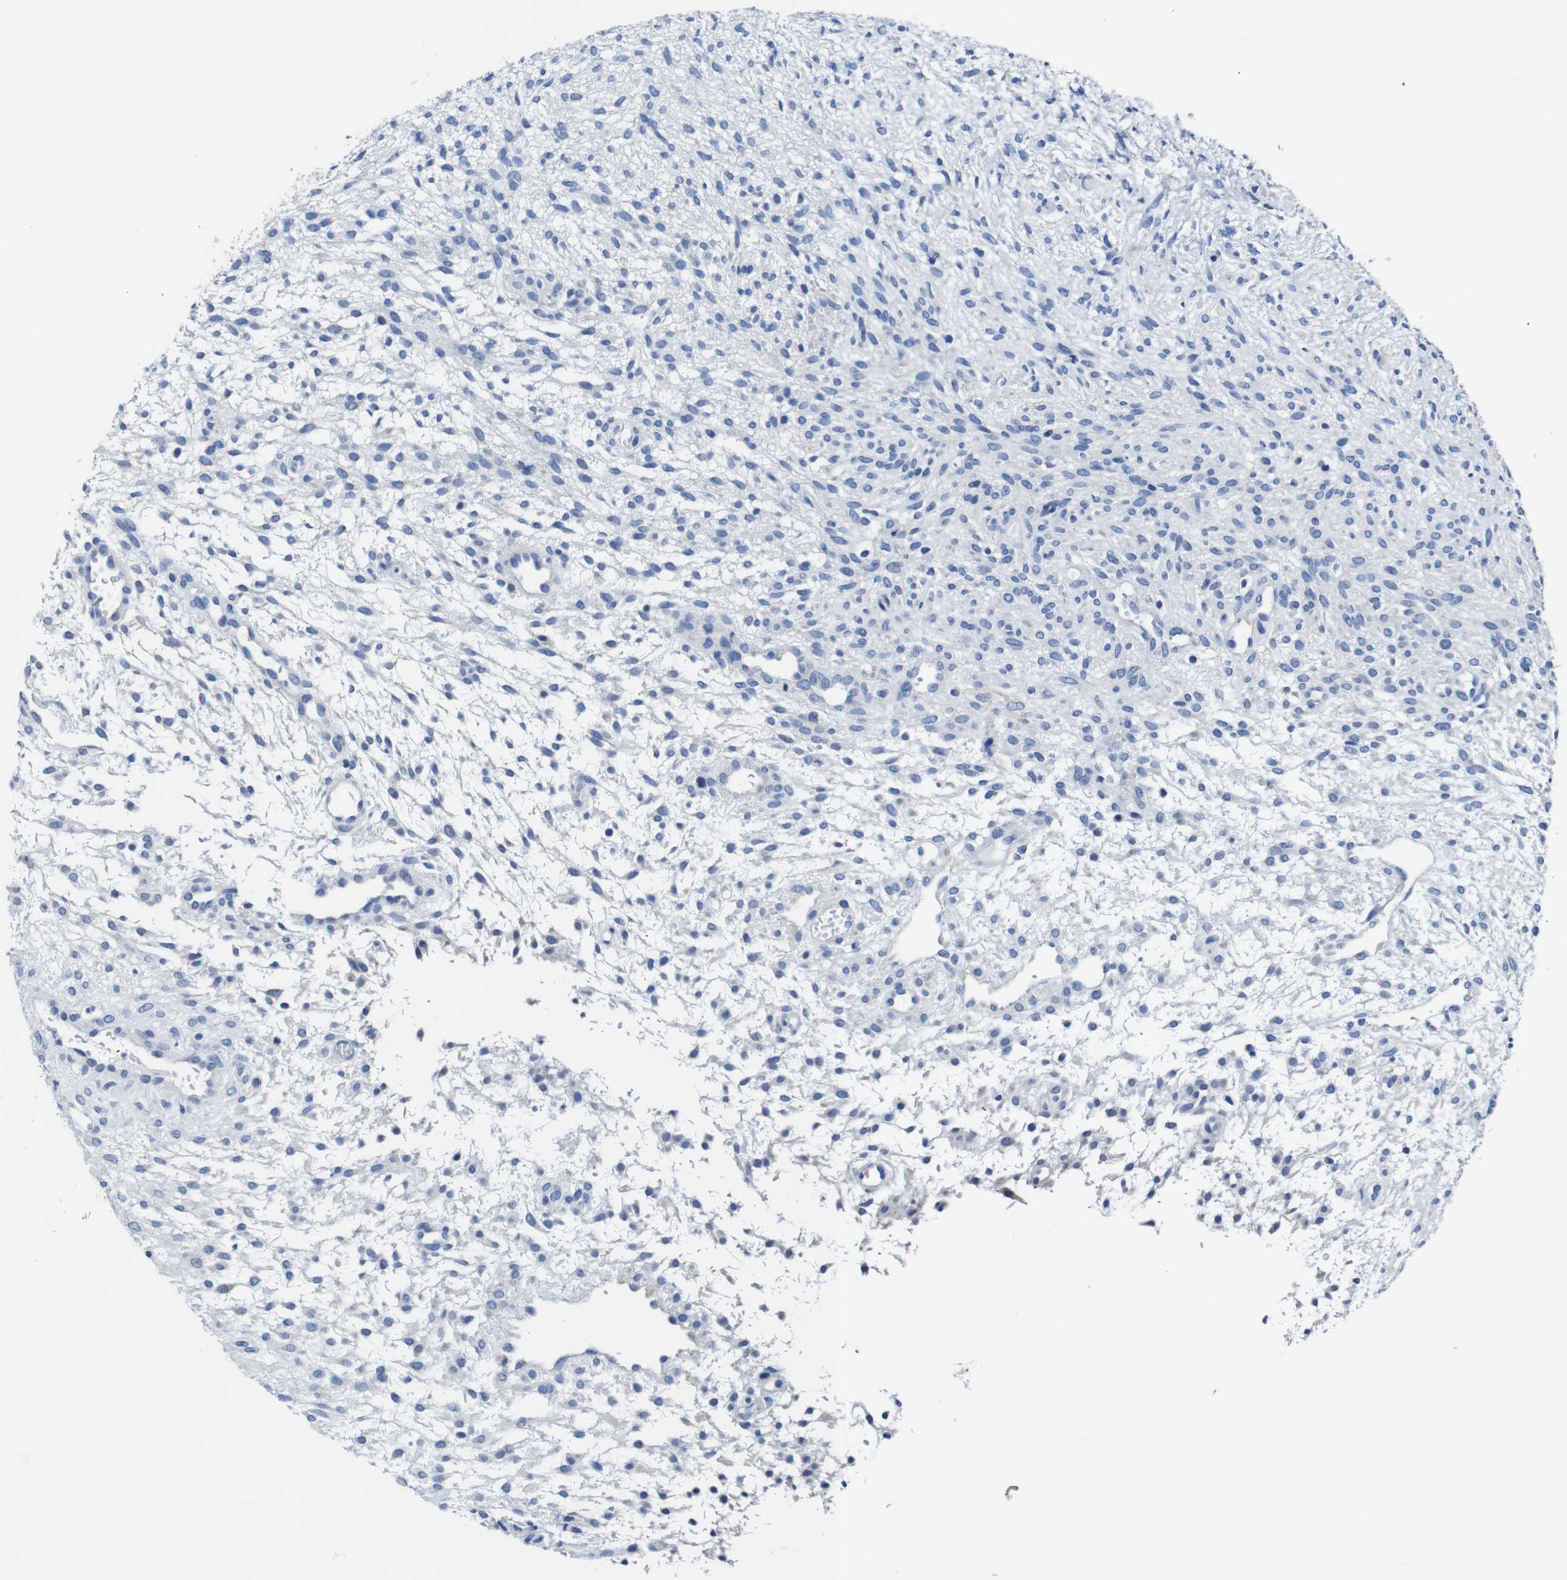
{"staining": {"intensity": "negative", "quantity": "none", "location": "none"}, "tissue": "ovary", "cell_type": "Ovarian stroma cells", "image_type": "normal", "snomed": [{"axis": "morphology", "description": "Normal tissue, NOS"}, {"axis": "morphology", "description": "Cyst, NOS"}, {"axis": "topography", "description": "Ovary"}], "caption": "The image exhibits no staining of ovarian stroma cells in benign ovary.", "gene": "SNX19", "patient": {"sex": "female", "age": 18}}